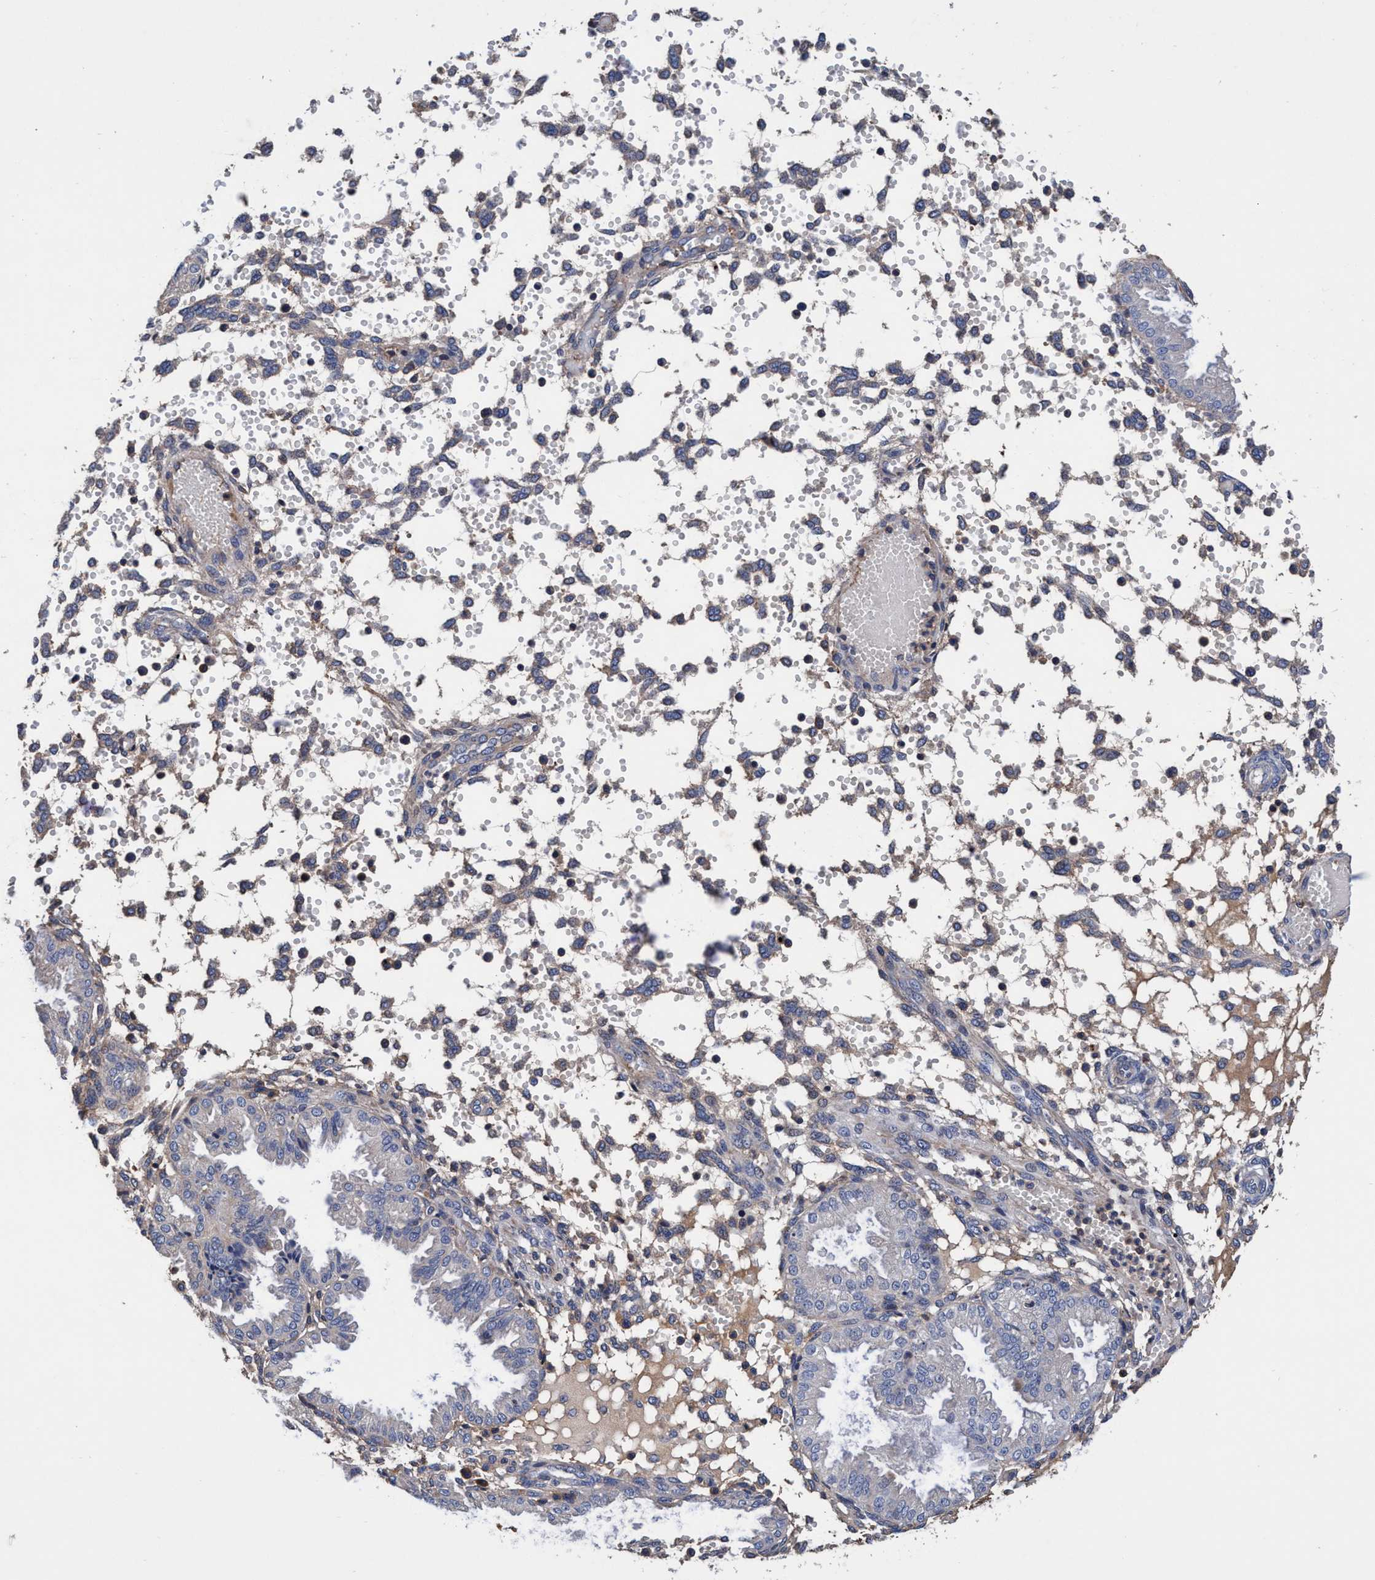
{"staining": {"intensity": "weak", "quantity": "<25%", "location": "cytoplasmic/membranous"}, "tissue": "endometrium", "cell_type": "Cells in endometrial stroma", "image_type": "normal", "snomed": [{"axis": "morphology", "description": "Normal tissue, NOS"}, {"axis": "topography", "description": "Endometrium"}], "caption": "A histopathology image of human endometrium is negative for staining in cells in endometrial stroma. The staining was performed using DAB (3,3'-diaminobenzidine) to visualize the protein expression in brown, while the nuclei were stained in blue with hematoxylin (Magnification: 20x).", "gene": "RNF208", "patient": {"sex": "female", "age": 33}}